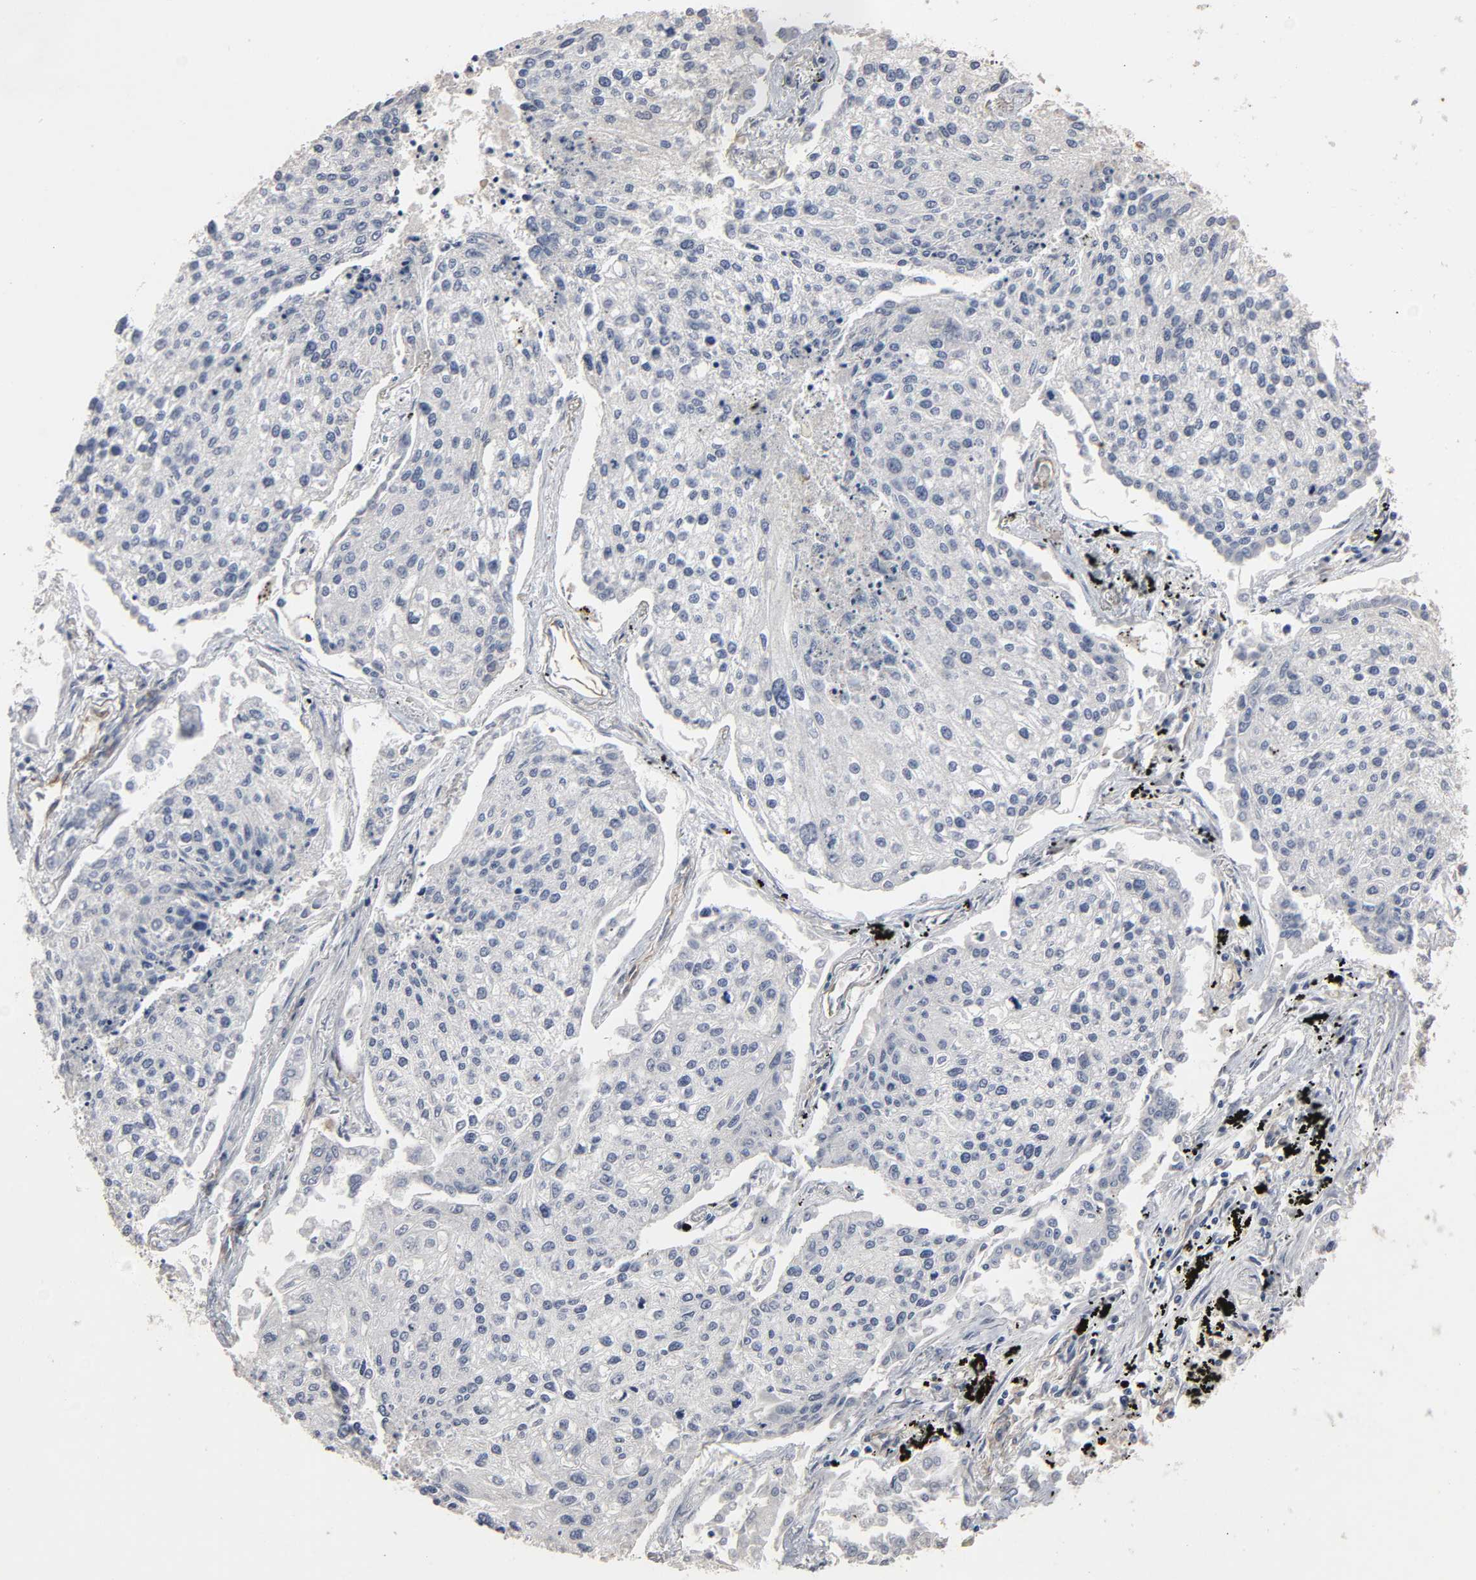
{"staining": {"intensity": "negative", "quantity": "none", "location": "none"}, "tissue": "lung cancer", "cell_type": "Tumor cells", "image_type": "cancer", "snomed": [{"axis": "morphology", "description": "Squamous cell carcinoma, NOS"}, {"axis": "topography", "description": "Lung"}], "caption": "Tumor cells show no significant staining in squamous cell carcinoma (lung).", "gene": "KDR", "patient": {"sex": "male", "age": 75}}